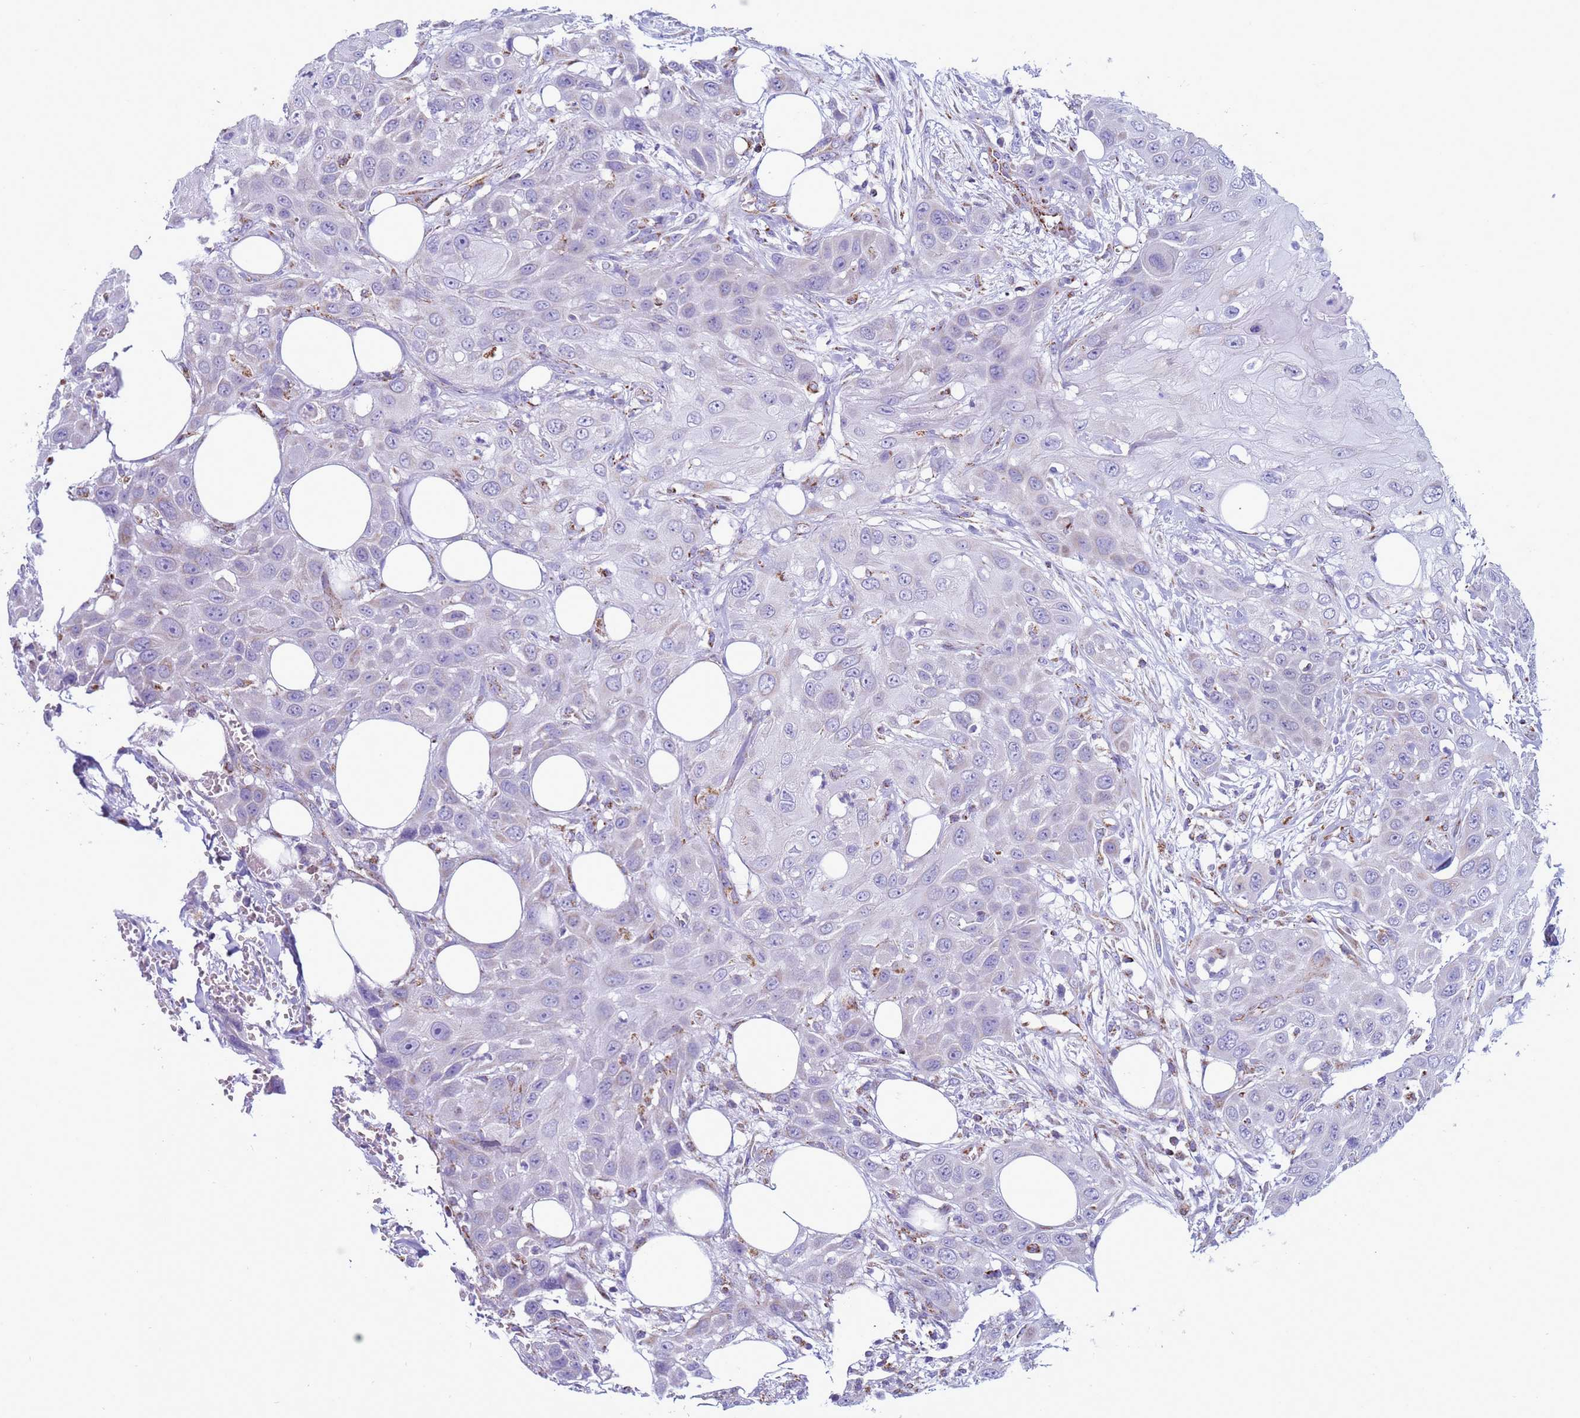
{"staining": {"intensity": "negative", "quantity": "none", "location": "none"}, "tissue": "head and neck cancer", "cell_type": "Tumor cells", "image_type": "cancer", "snomed": [{"axis": "morphology", "description": "Squamous cell carcinoma, NOS"}, {"axis": "topography", "description": "Head-Neck"}], "caption": "IHC image of neoplastic tissue: human squamous cell carcinoma (head and neck) stained with DAB (3,3'-diaminobenzidine) displays no significant protein positivity in tumor cells.", "gene": "NCALD", "patient": {"sex": "male", "age": 81}}